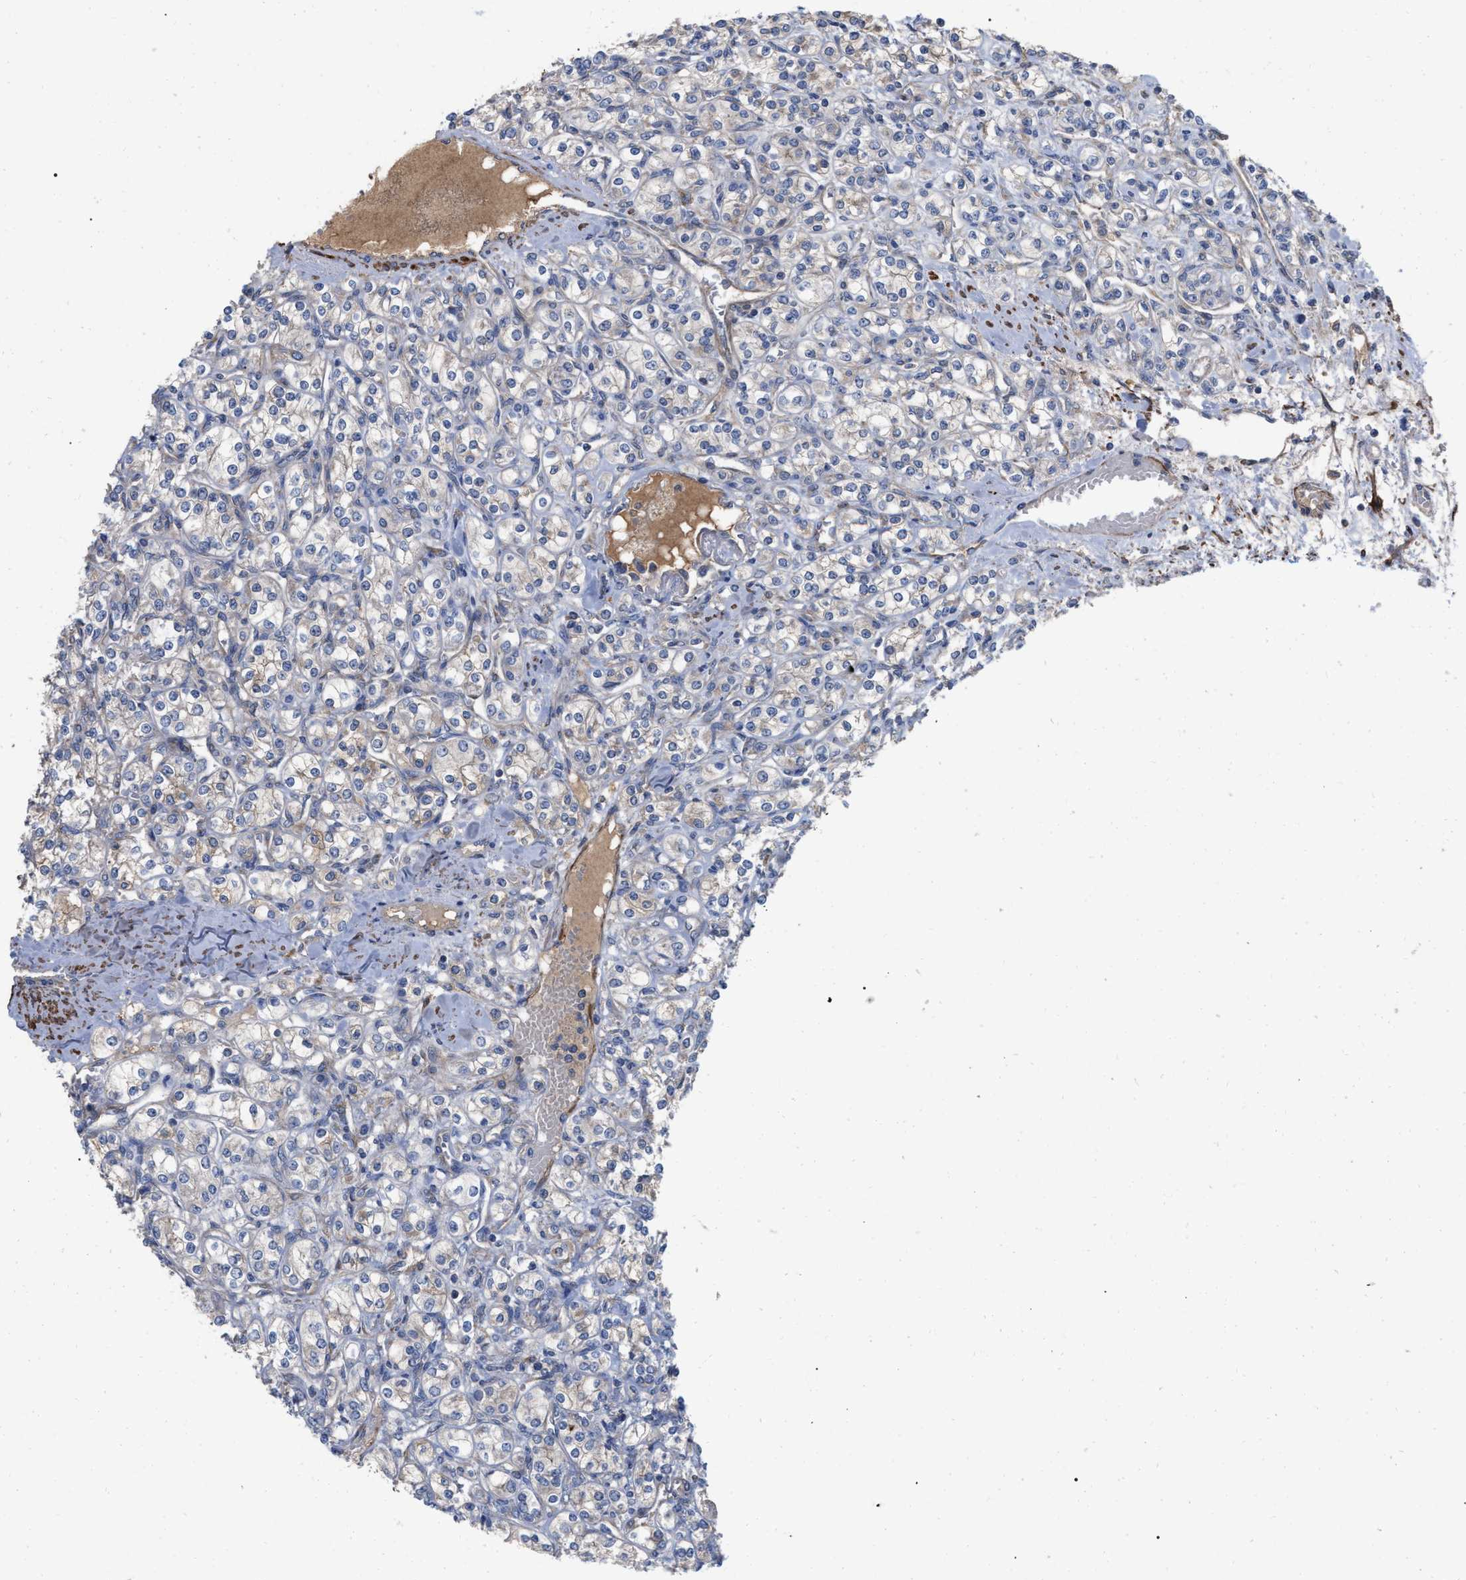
{"staining": {"intensity": "weak", "quantity": "<25%", "location": "cytoplasmic/membranous"}, "tissue": "renal cancer", "cell_type": "Tumor cells", "image_type": "cancer", "snomed": [{"axis": "morphology", "description": "Adenocarcinoma, NOS"}, {"axis": "topography", "description": "Kidney"}], "caption": "DAB (3,3'-diaminobenzidine) immunohistochemical staining of human renal adenocarcinoma reveals no significant positivity in tumor cells.", "gene": "RABEP1", "patient": {"sex": "male", "age": 77}}